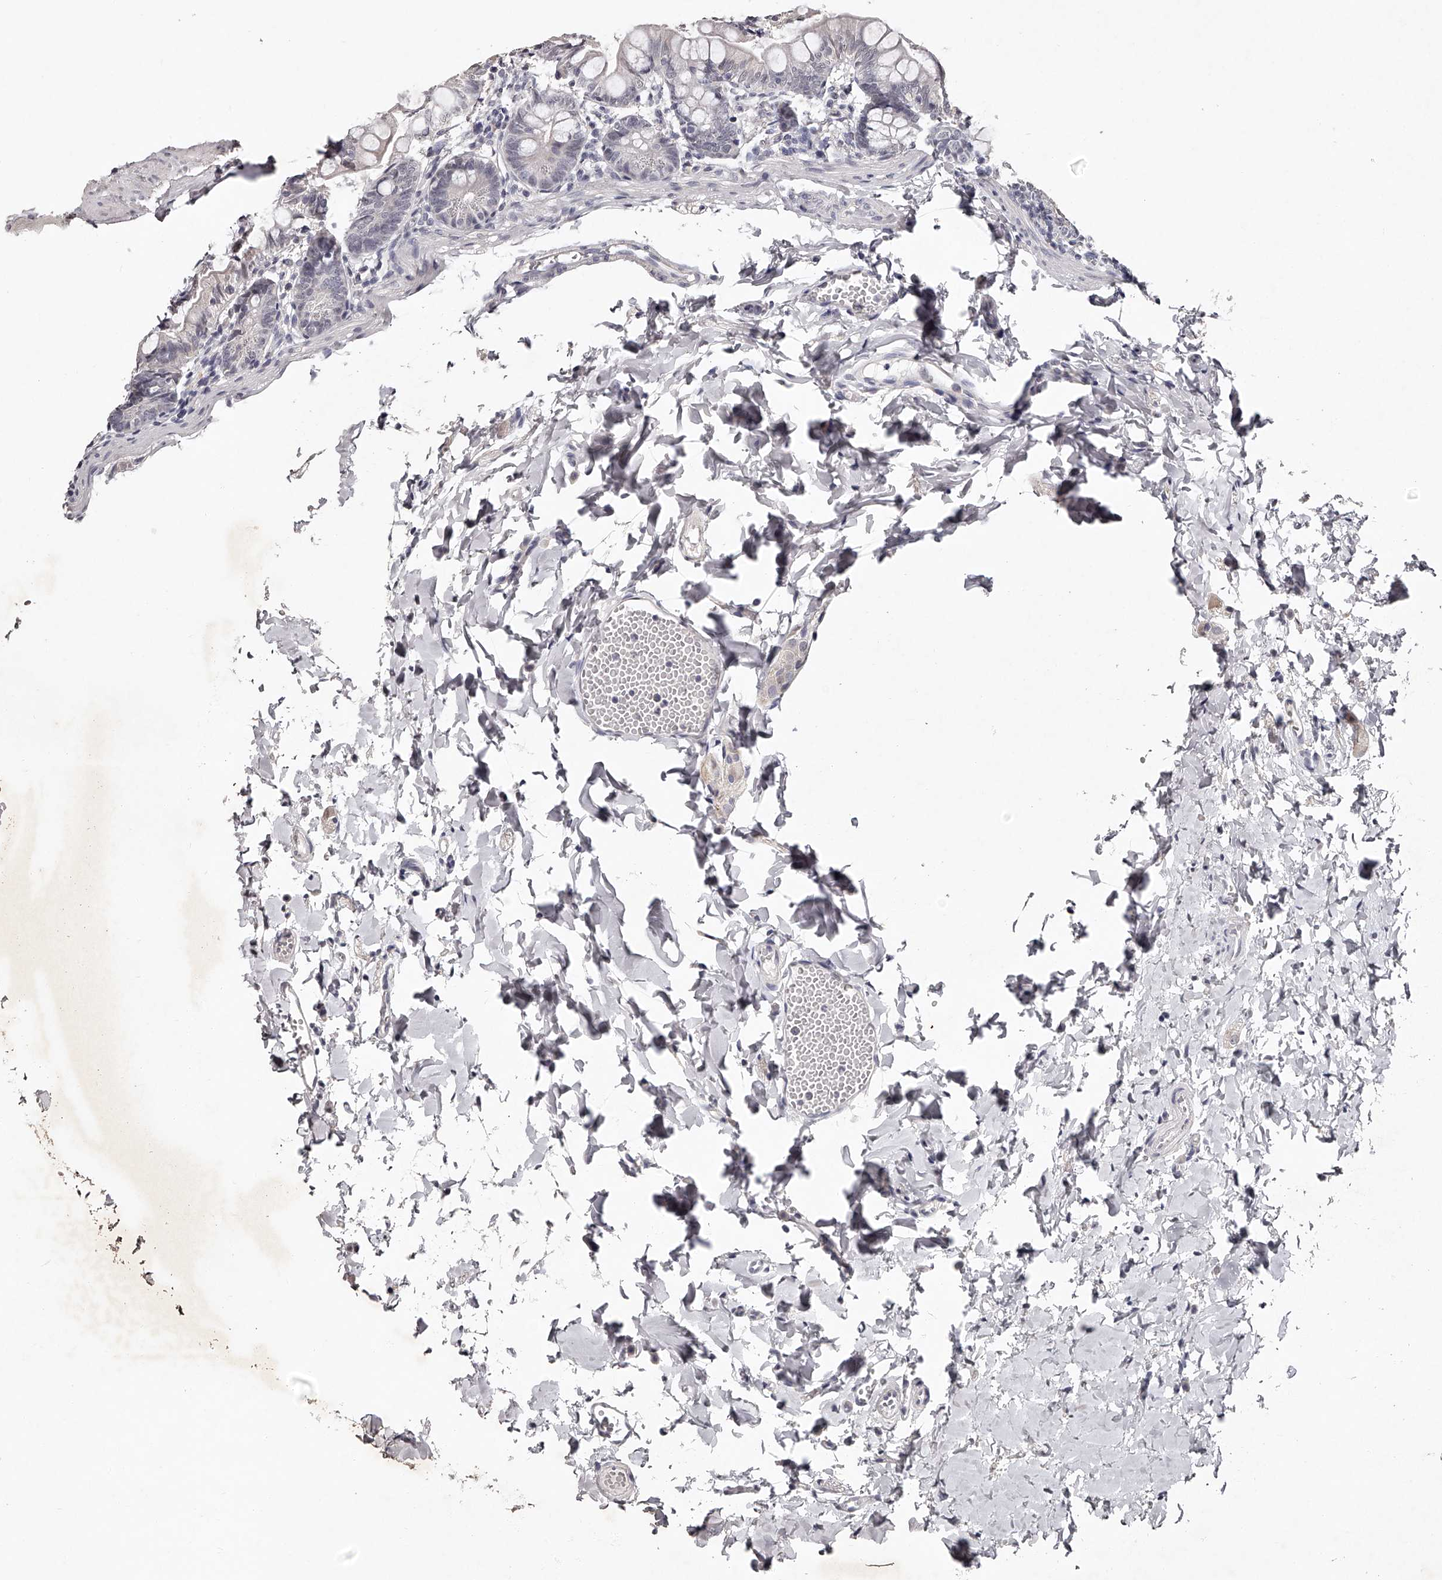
{"staining": {"intensity": "weak", "quantity": ">75%", "location": "cytoplasmic/membranous"}, "tissue": "small intestine", "cell_type": "Glandular cells", "image_type": "normal", "snomed": [{"axis": "morphology", "description": "Normal tissue, NOS"}, {"axis": "topography", "description": "Small intestine"}], "caption": "Small intestine stained for a protein (brown) exhibits weak cytoplasmic/membranous positive expression in approximately >75% of glandular cells.", "gene": "NT5DC1", "patient": {"sex": "male", "age": 7}}